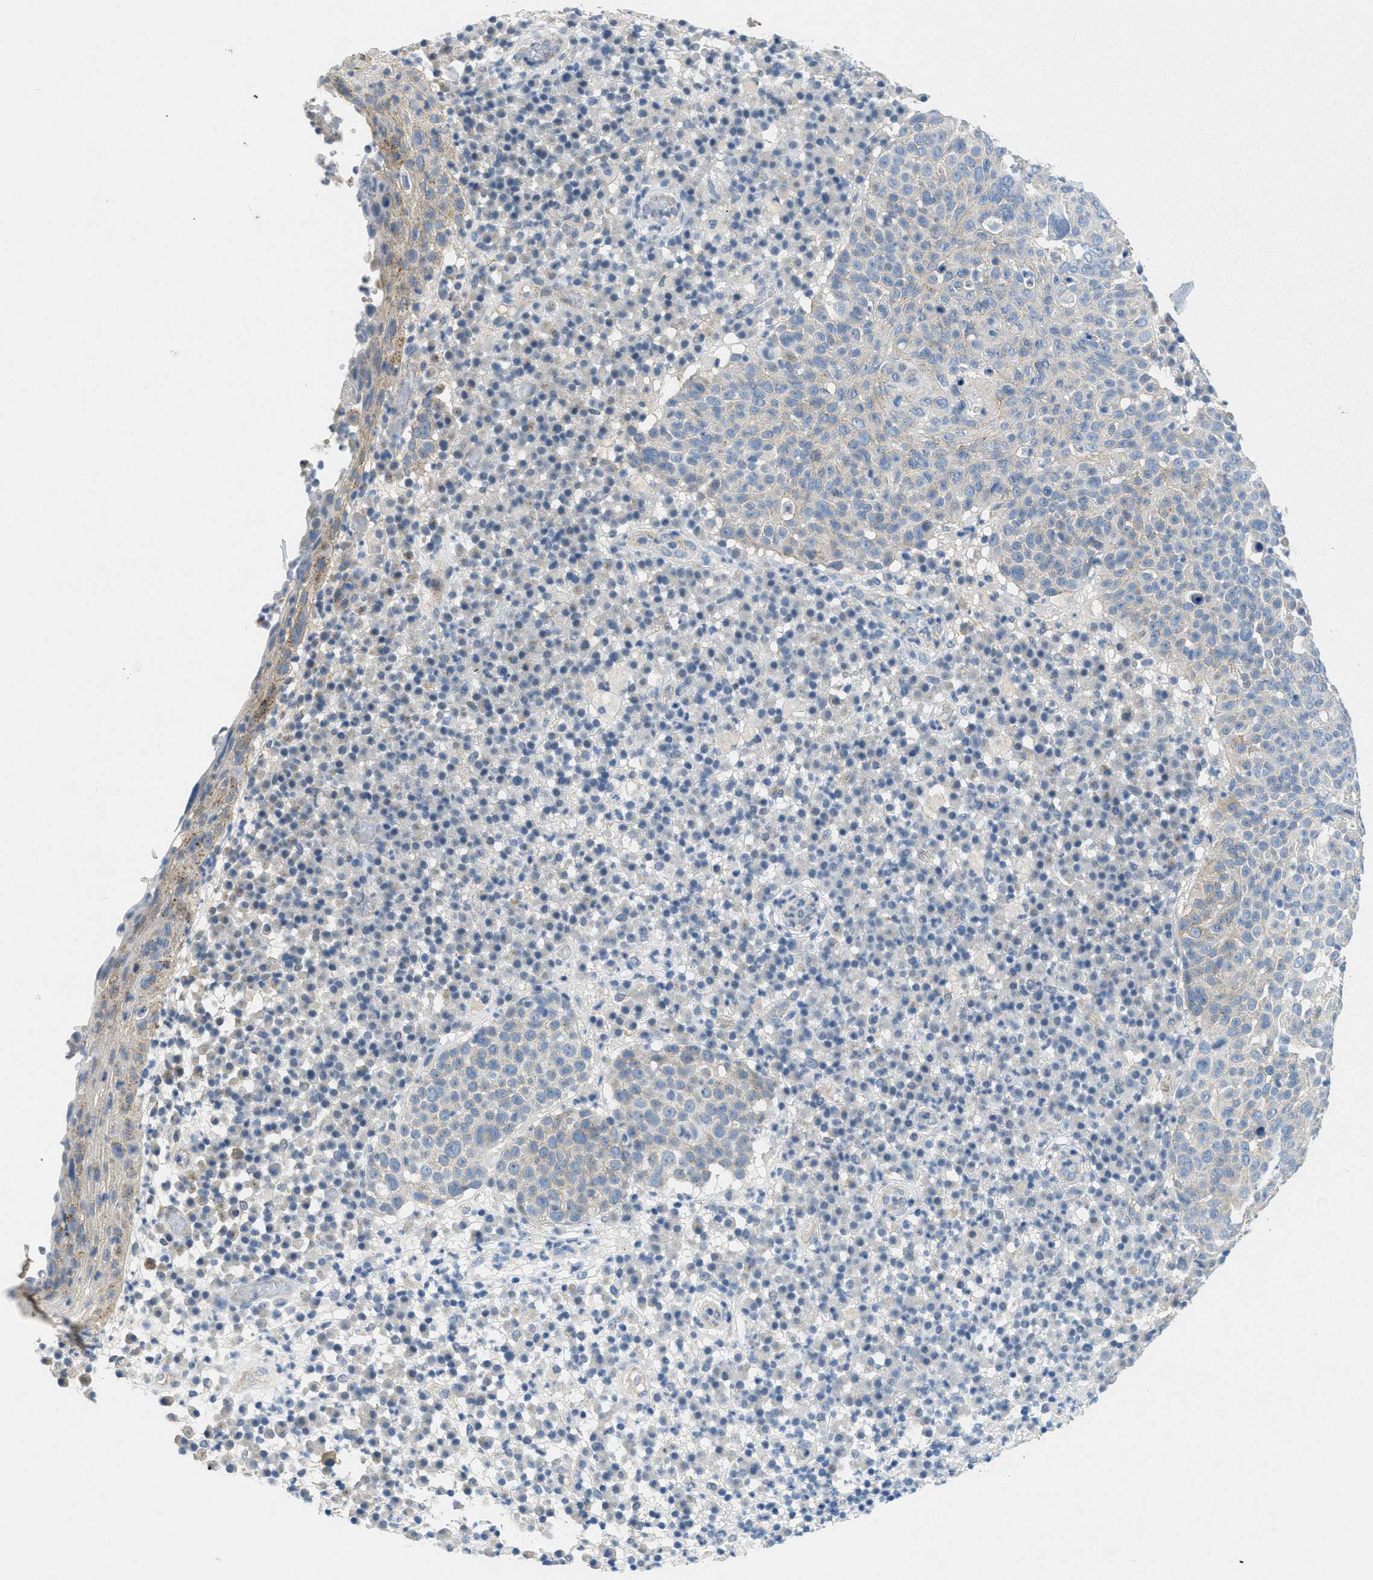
{"staining": {"intensity": "negative", "quantity": "none", "location": "none"}, "tissue": "skin cancer", "cell_type": "Tumor cells", "image_type": "cancer", "snomed": [{"axis": "morphology", "description": "Squamous cell carcinoma in situ, NOS"}, {"axis": "morphology", "description": "Squamous cell carcinoma, NOS"}, {"axis": "topography", "description": "Skin"}], "caption": "Squamous cell carcinoma (skin) was stained to show a protein in brown. There is no significant positivity in tumor cells.", "gene": "ZFYVE9", "patient": {"sex": "male", "age": 93}}